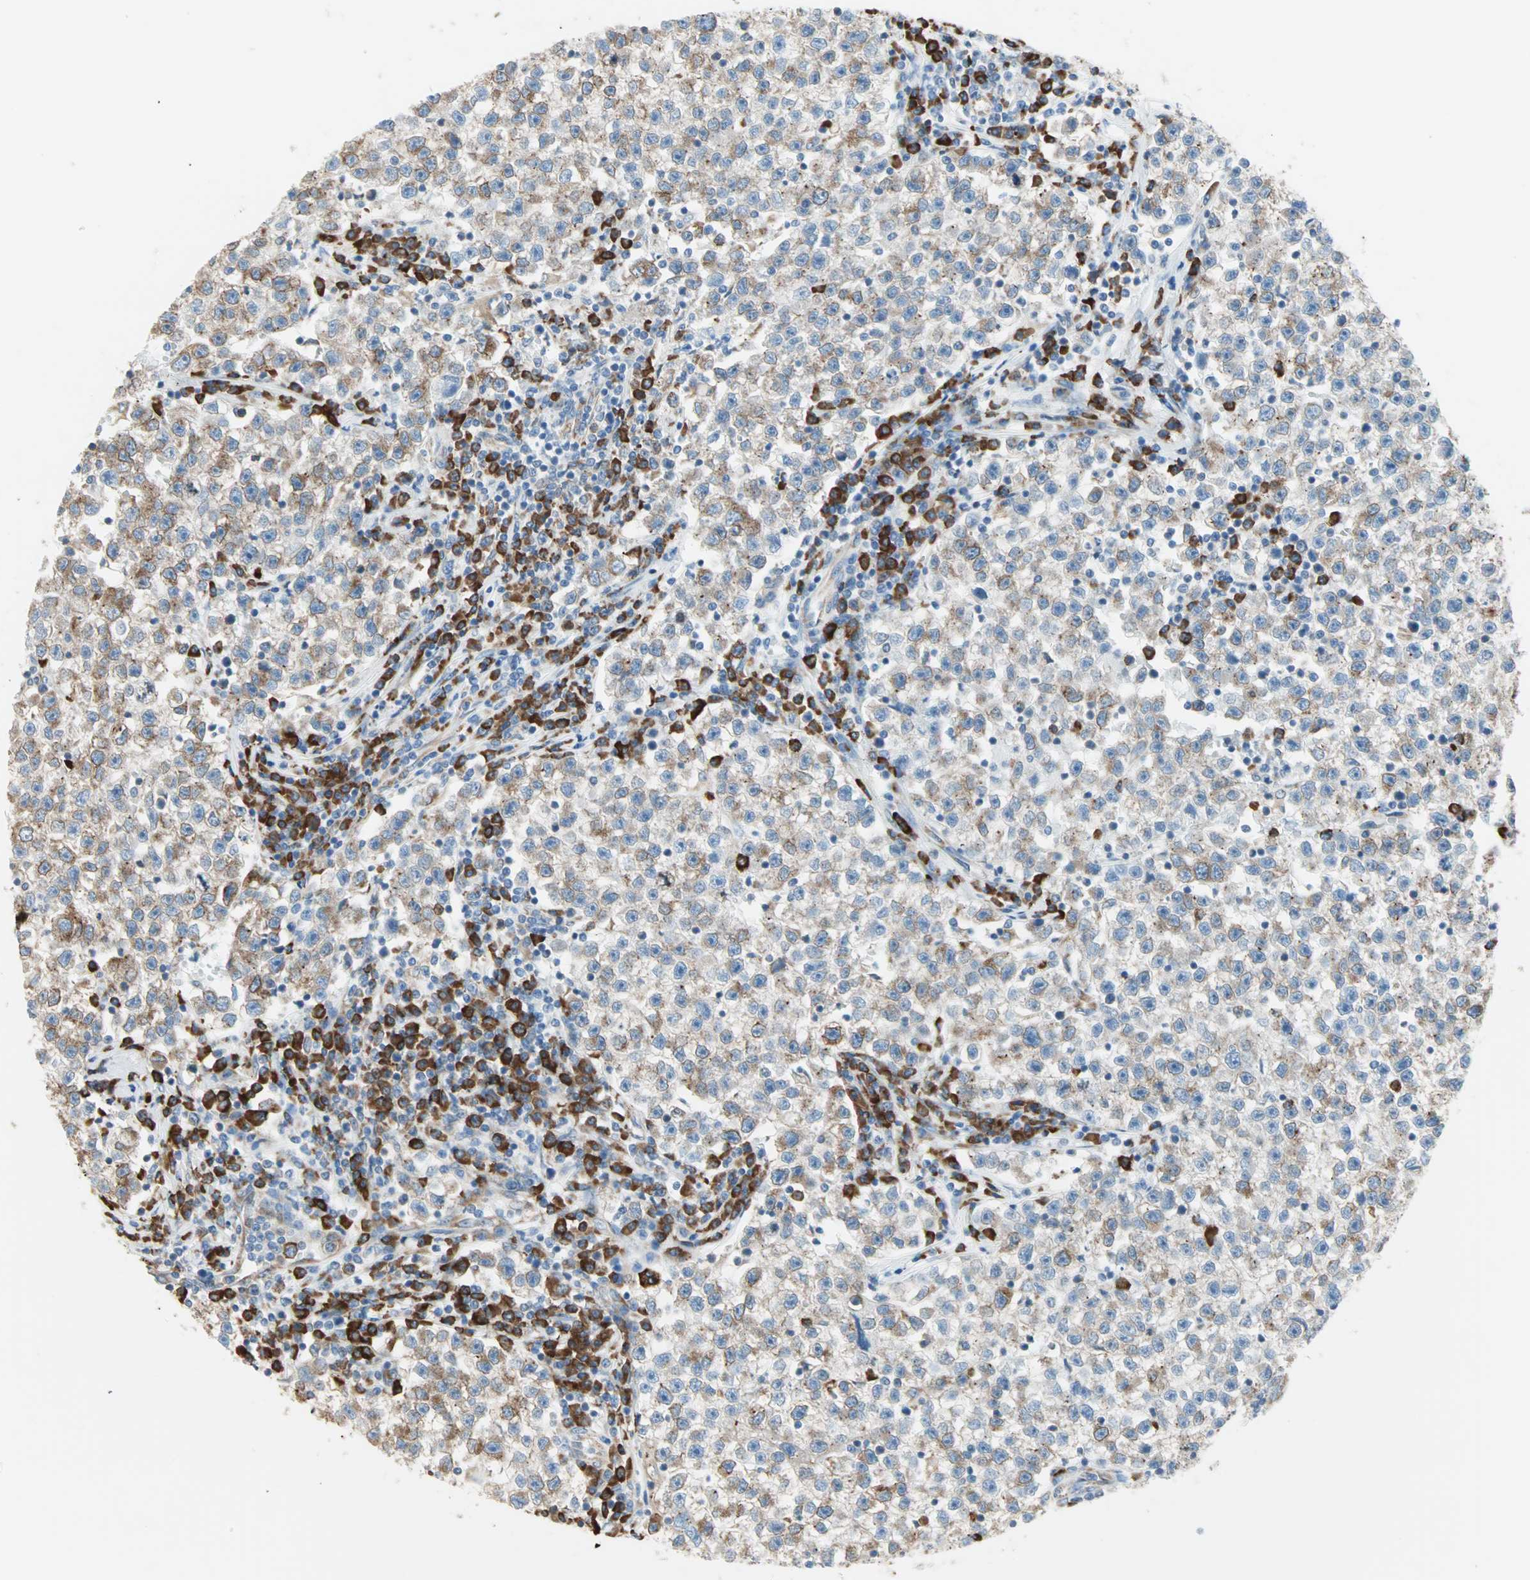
{"staining": {"intensity": "weak", "quantity": ">75%", "location": "cytoplasmic/membranous"}, "tissue": "testis cancer", "cell_type": "Tumor cells", "image_type": "cancer", "snomed": [{"axis": "morphology", "description": "Seminoma, NOS"}, {"axis": "topography", "description": "Testis"}], "caption": "This histopathology image shows testis cancer (seminoma) stained with IHC to label a protein in brown. The cytoplasmic/membranous of tumor cells show weak positivity for the protein. Nuclei are counter-stained blue.", "gene": "PLCXD1", "patient": {"sex": "male", "age": 22}}